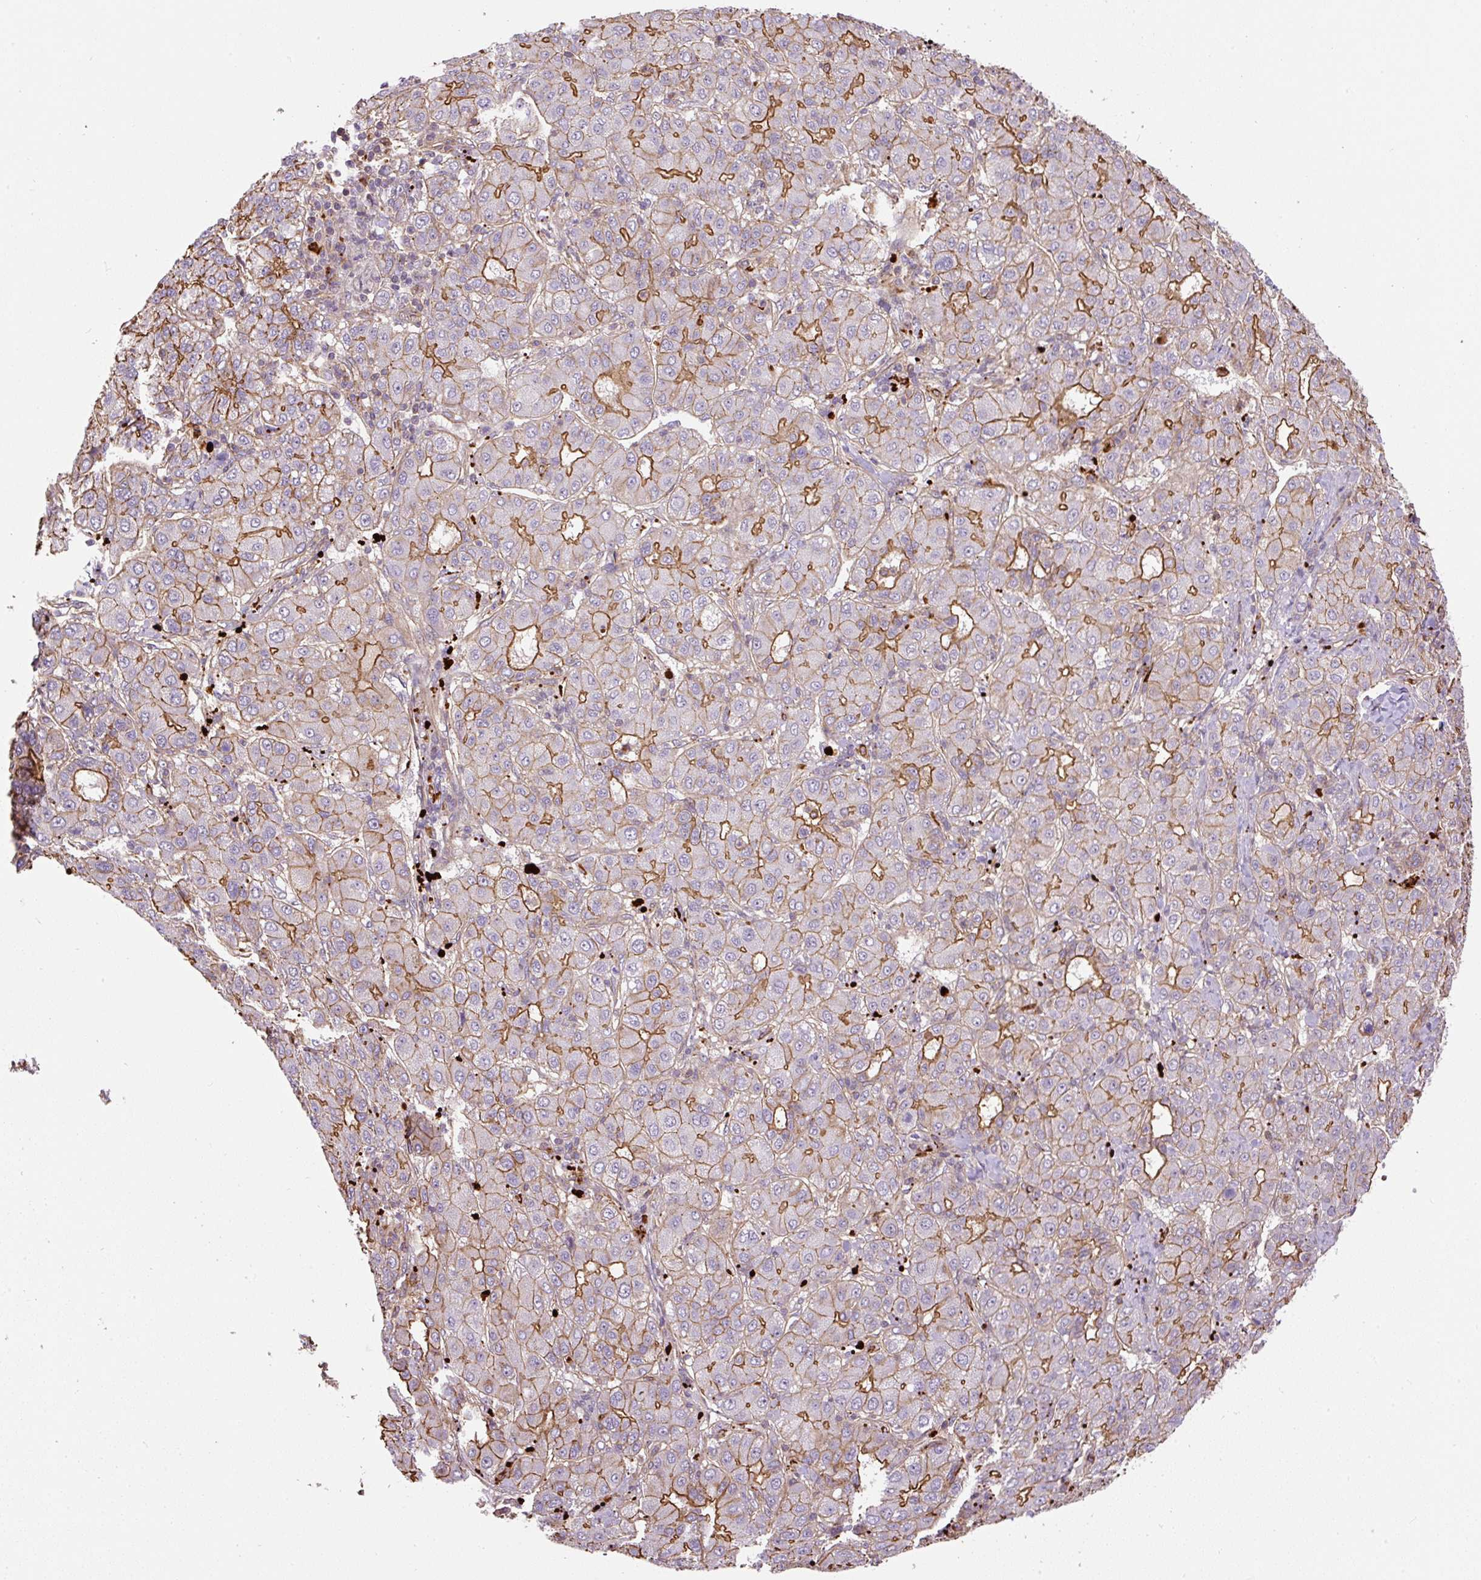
{"staining": {"intensity": "moderate", "quantity": "25%-75%", "location": "cytoplasmic/membranous"}, "tissue": "liver cancer", "cell_type": "Tumor cells", "image_type": "cancer", "snomed": [{"axis": "morphology", "description": "Carcinoma, Hepatocellular, NOS"}, {"axis": "topography", "description": "Liver"}], "caption": "DAB (3,3'-diaminobenzidine) immunohistochemical staining of liver hepatocellular carcinoma displays moderate cytoplasmic/membranous protein expression in approximately 25%-75% of tumor cells. The protein is shown in brown color, while the nuclei are stained blue.", "gene": "B3GALT5", "patient": {"sex": "male", "age": 65}}